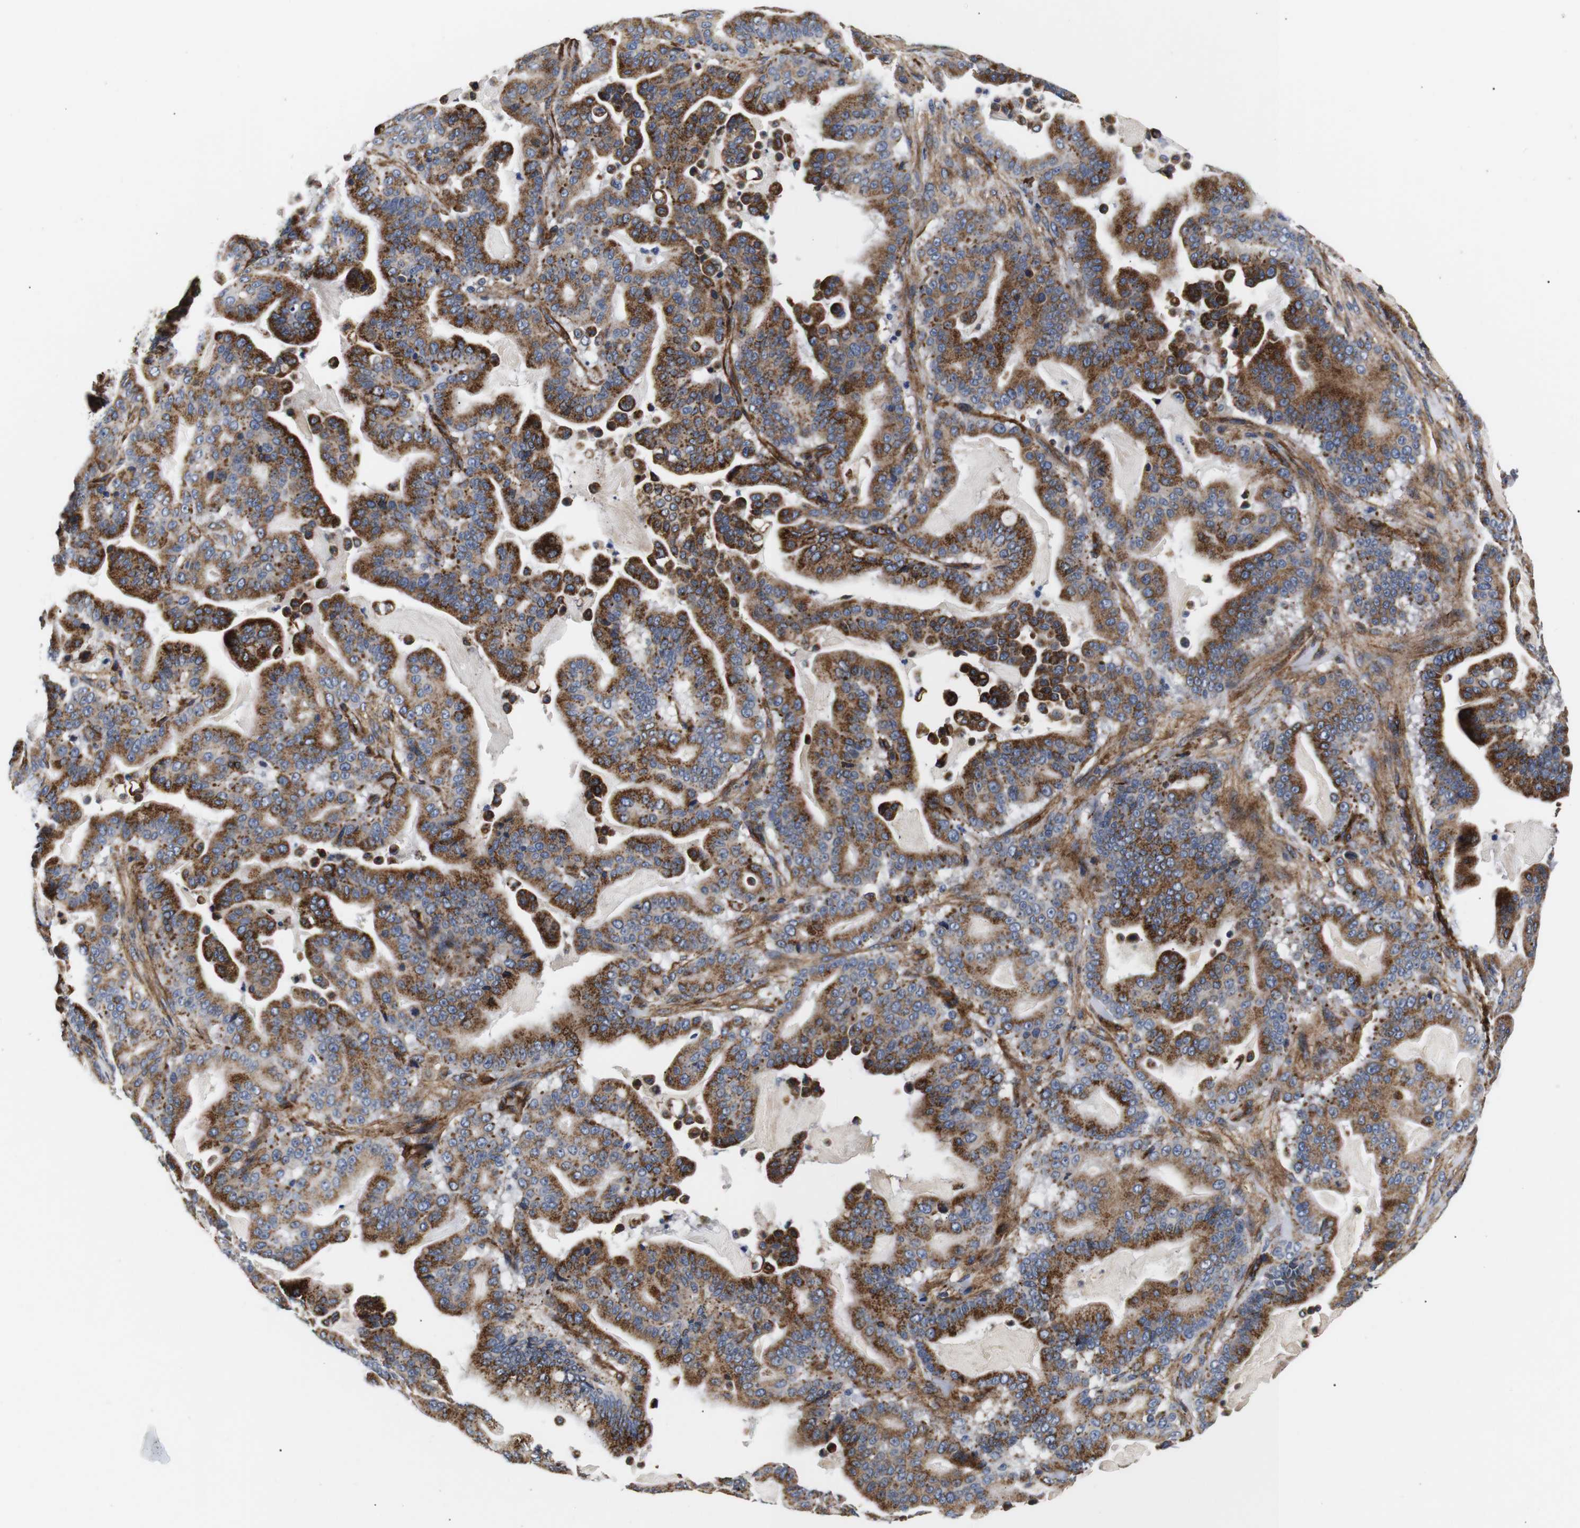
{"staining": {"intensity": "moderate", "quantity": ">75%", "location": "cytoplasmic/membranous"}, "tissue": "pancreatic cancer", "cell_type": "Tumor cells", "image_type": "cancer", "snomed": [{"axis": "morphology", "description": "Adenocarcinoma, NOS"}, {"axis": "topography", "description": "Pancreas"}], "caption": "There is medium levels of moderate cytoplasmic/membranous staining in tumor cells of adenocarcinoma (pancreatic), as demonstrated by immunohistochemical staining (brown color).", "gene": "CAV2", "patient": {"sex": "male", "age": 63}}